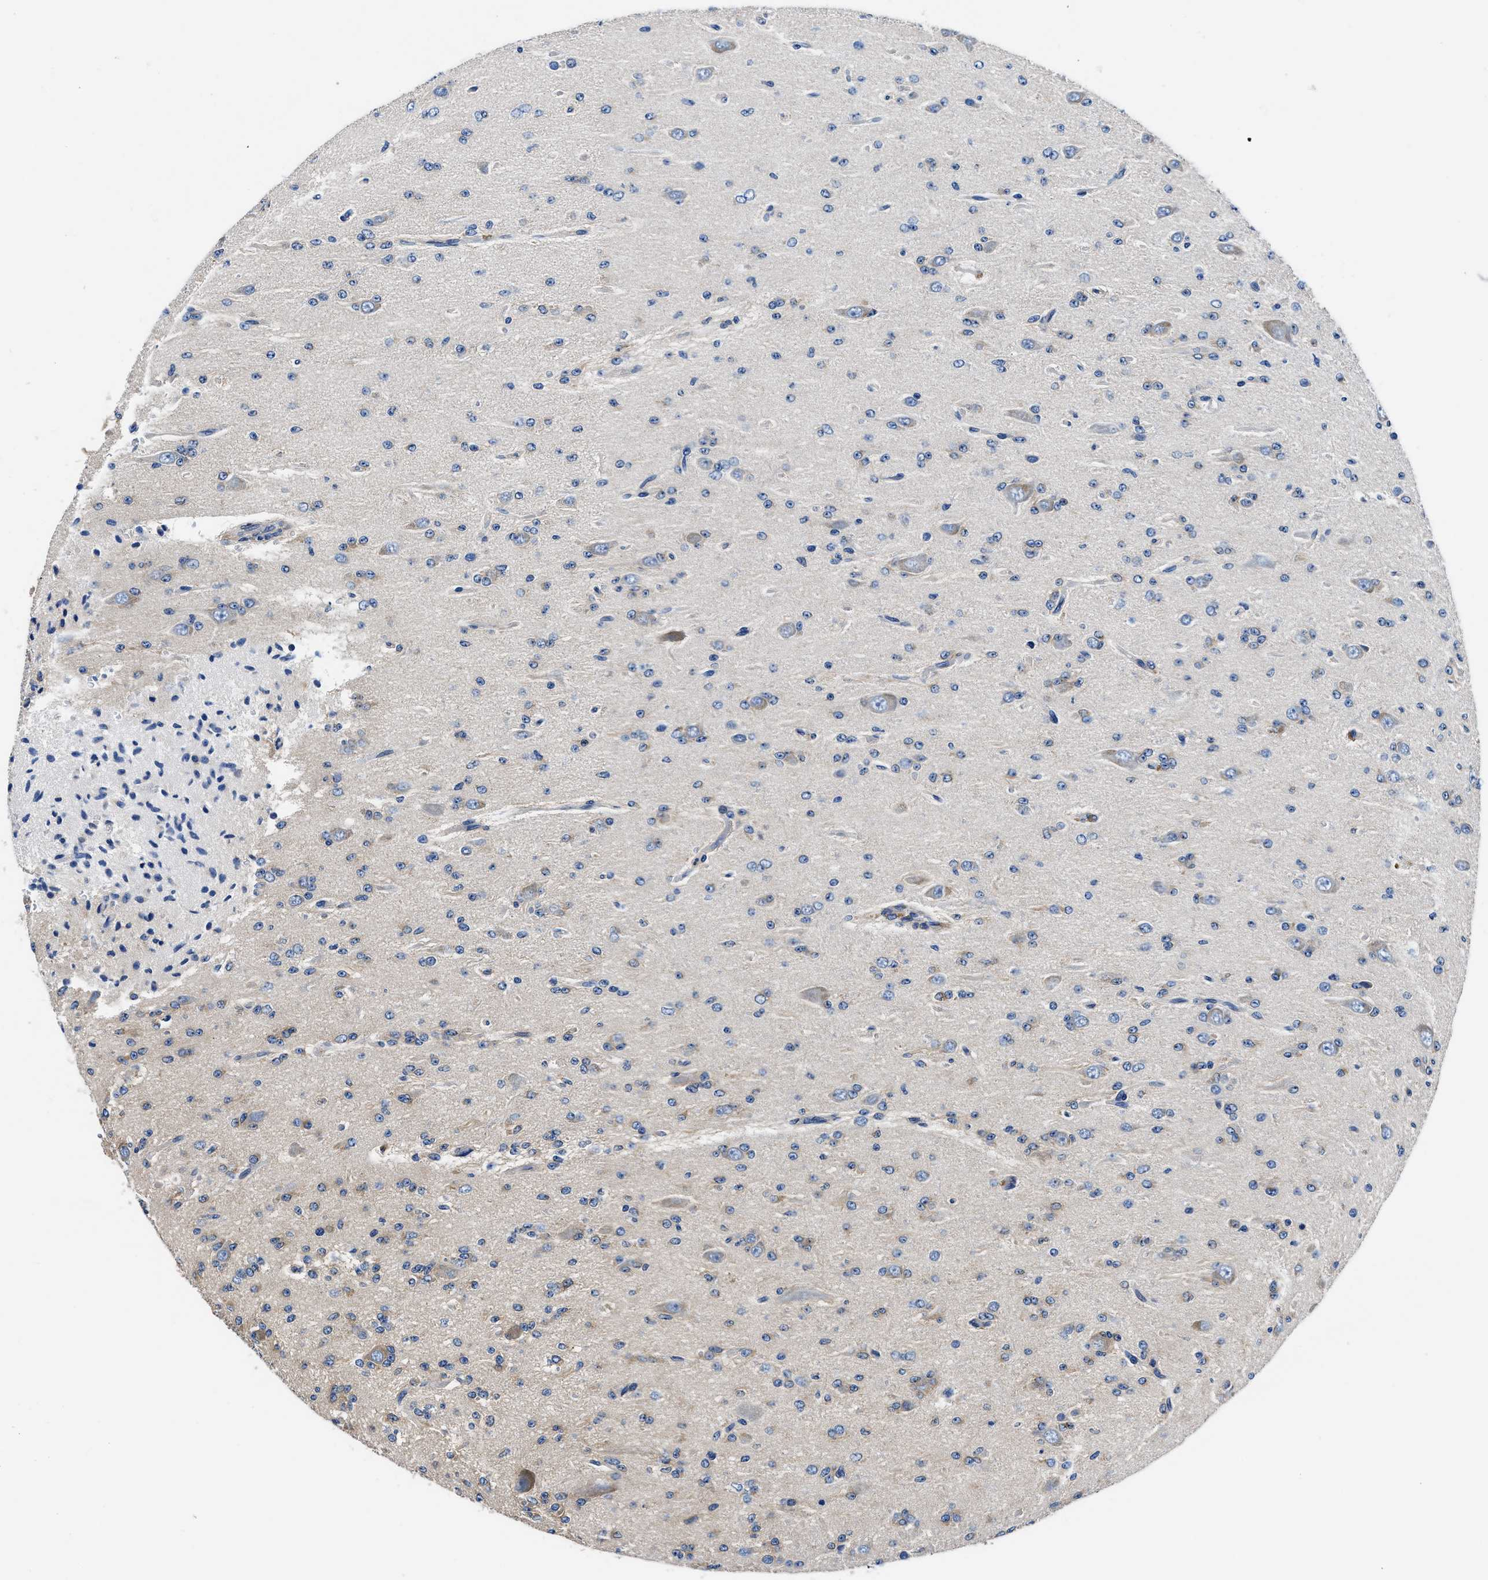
{"staining": {"intensity": "negative", "quantity": "none", "location": "none"}, "tissue": "glioma", "cell_type": "Tumor cells", "image_type": "cancer", "snomed": [{"axis": "morphology", "description": "Glioma, malignant, Low grade"}, {"axis": "topography", "description": "Brain"}], "caption": "Micrograph shows no protein staining in tumor cells of malignant glioma (low-grade) tissue.", "gene": "NEU1", "patient": {"sex": "male", "age": 38}}